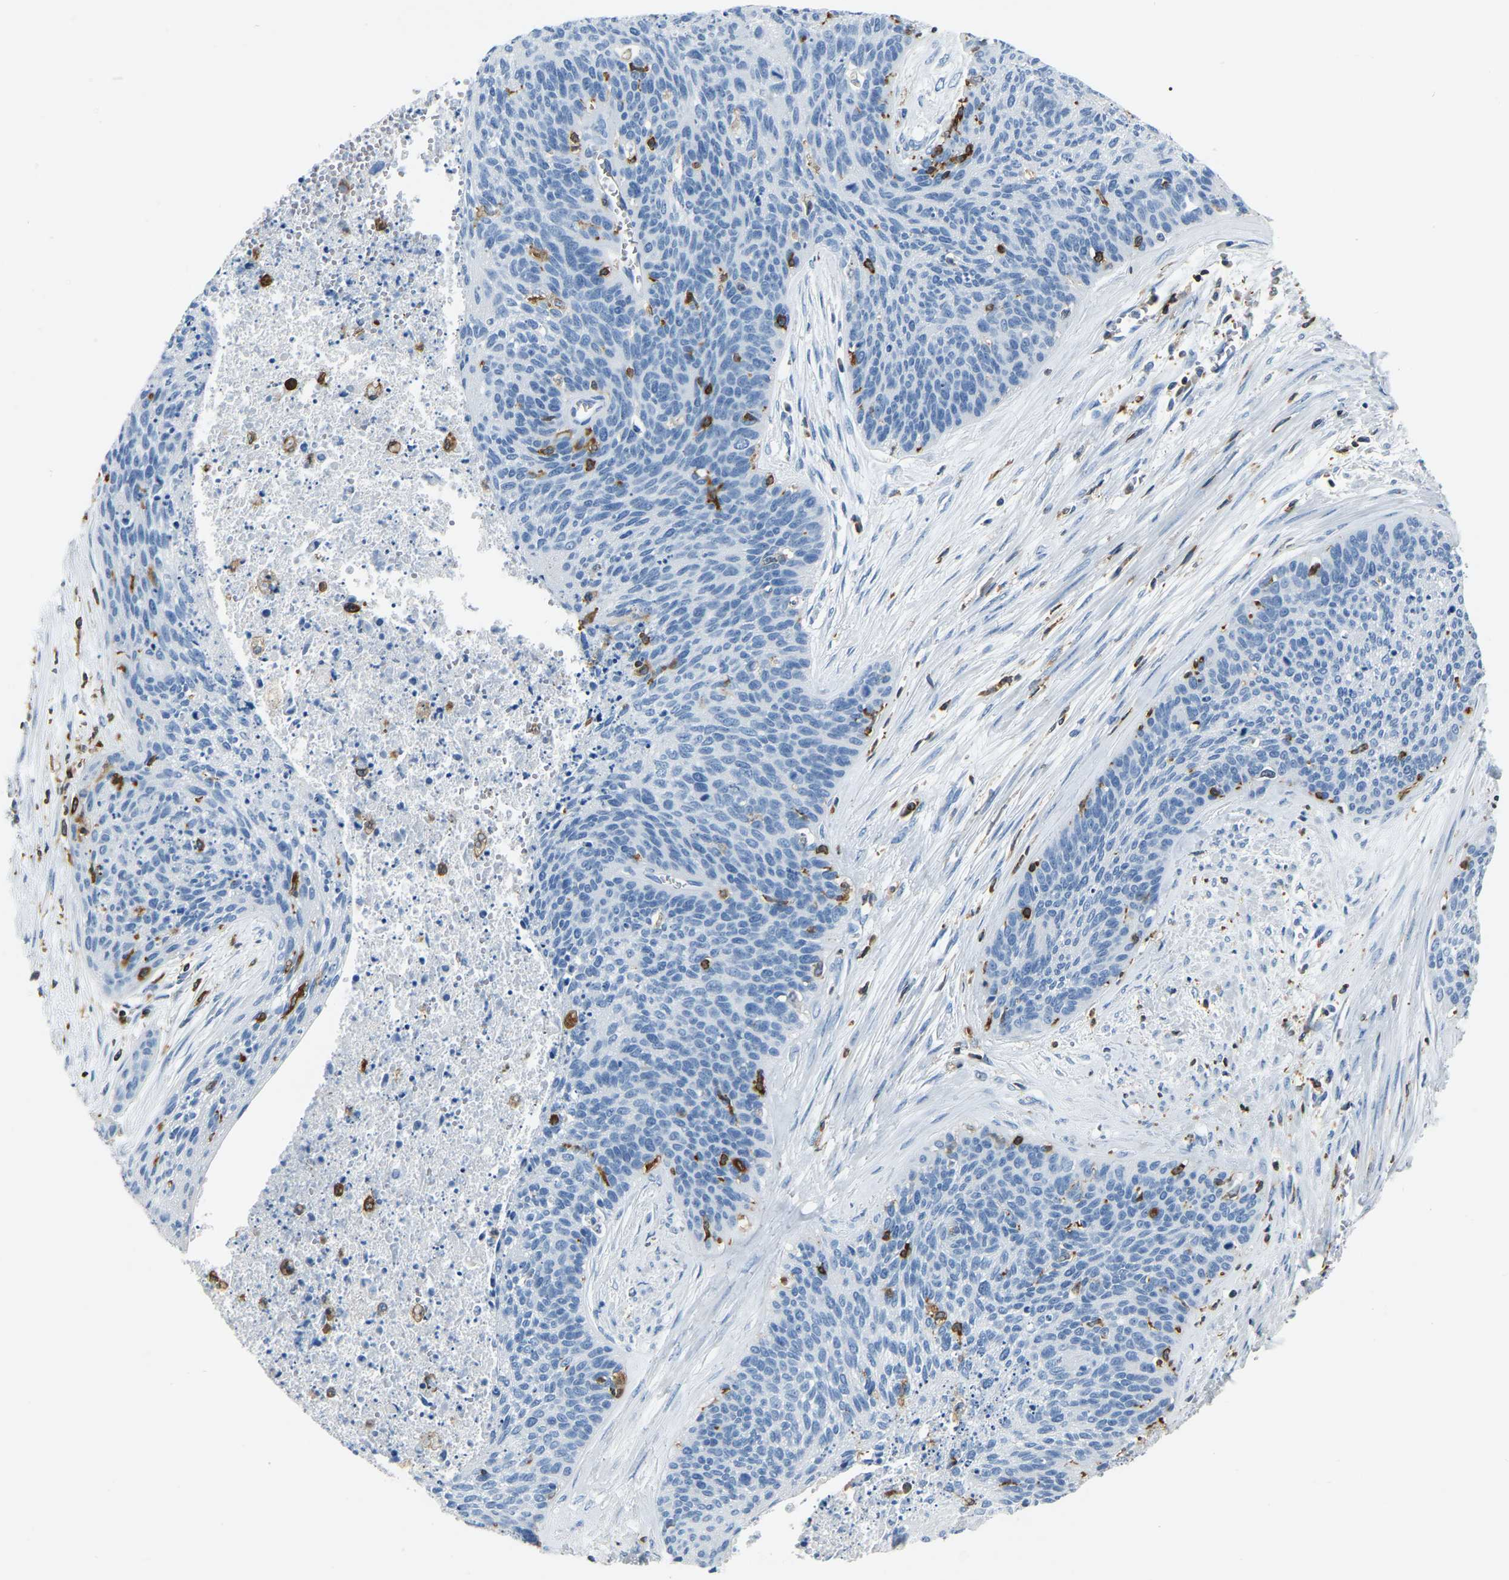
{"staining": {"intensity": "negative", "quantity": "none", "location": "none"}, "tissue": "cervical cancer", "cell_type": "Tumor cells", "image_type": "cancer", "snomed": [{"axis": "morphology", "description": "Squamous cell carcinoma, NOS"}, {"axis": "topography", "description": "Cervix"}], "caption": "Image shows no protein positivity in tumor cells of cervical cancer (squamous cell carcinoma) tissue. (DAB immunohistochemistry, high magnification).", "gene": "ARHGAP45", "patient": {"sex": "female", "age": 55}}